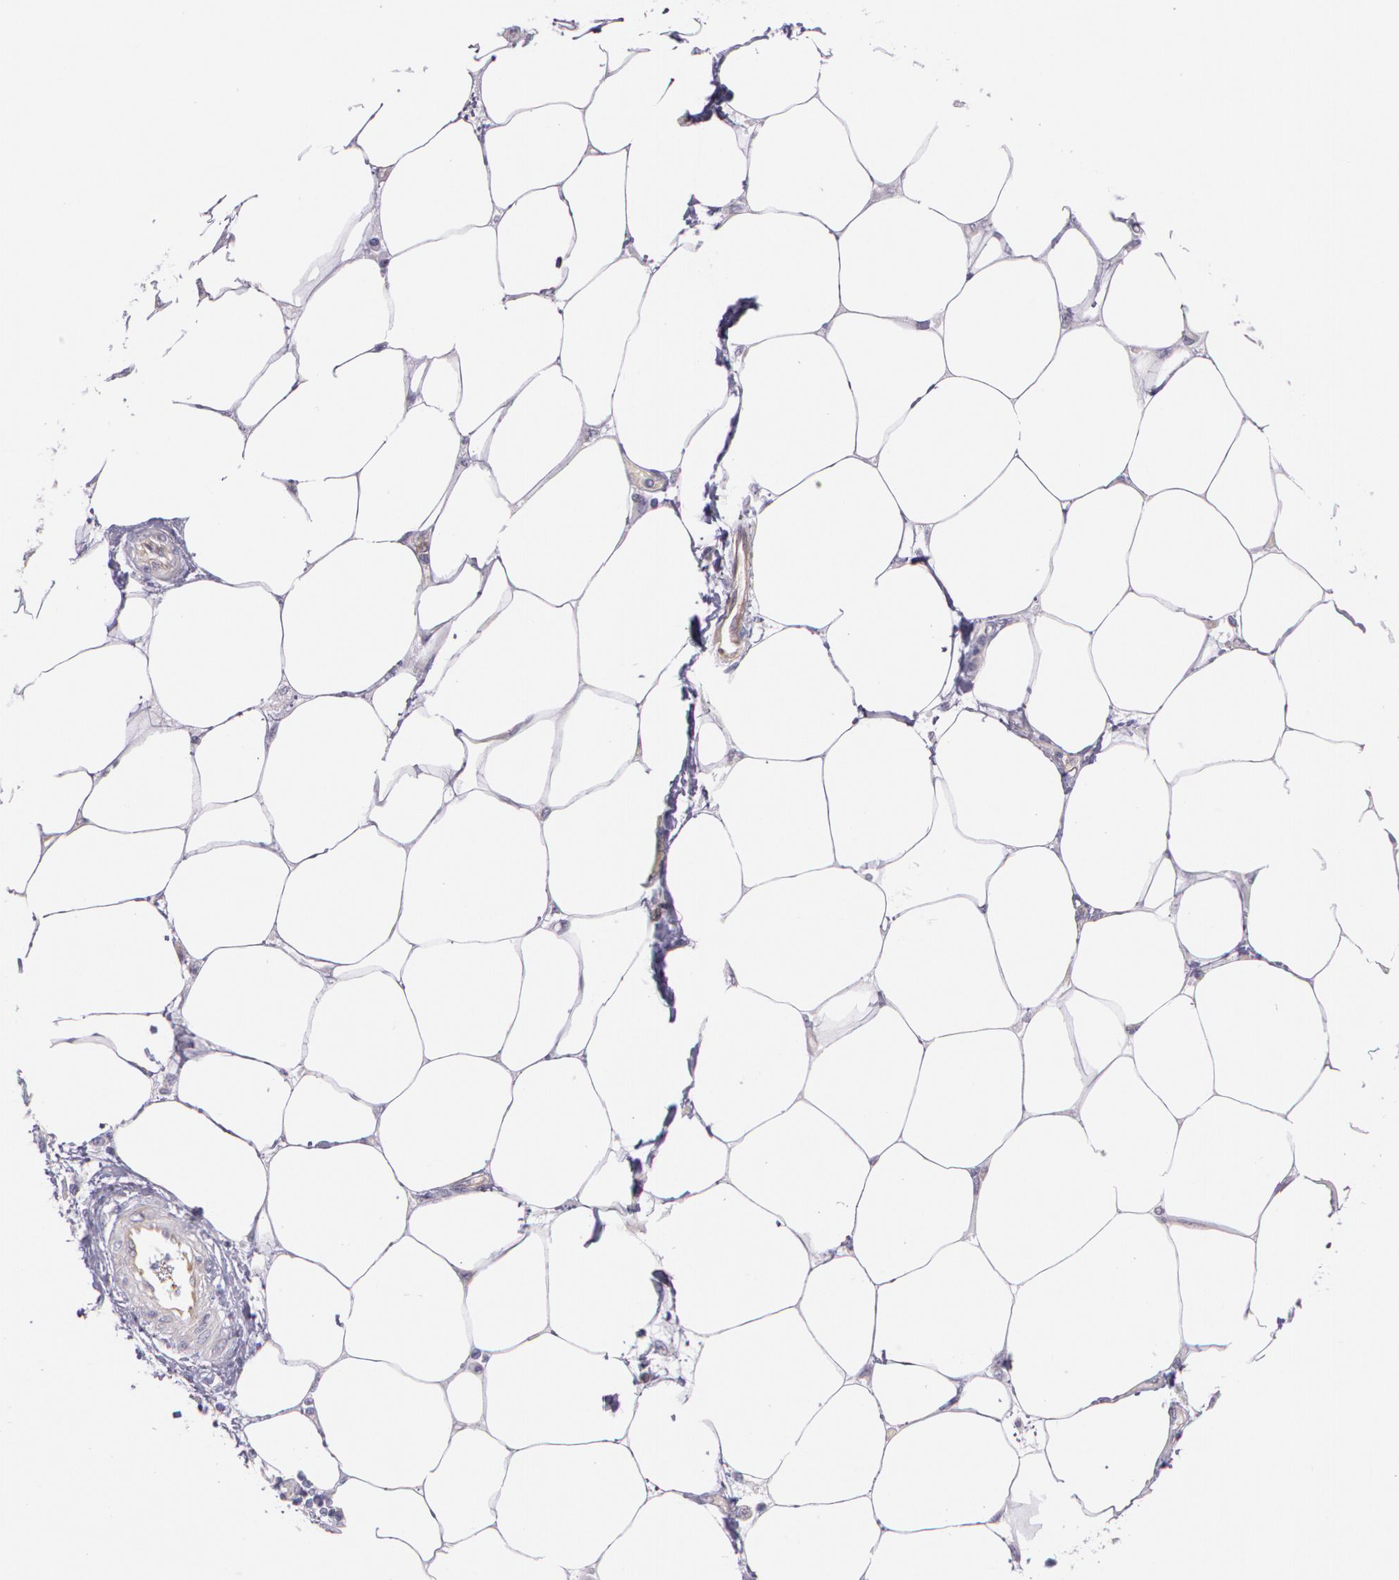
{"staining": {"intensity": "weak", "quantity": "25%-75%", "location": "cytoplasmic/membranous"}, "tissue": "pancreatic cancer", "cell_type": "Tumor cells", "image_type": "cancer", "snomed": [{"axis": "morphology", "description": "Adenocarcinoma, NOS"}, {"axis": "topography", "description": "Pancreas"}, {"axis": "topography", "description": "Stomach, upper"}], "caption": "The image reveals immunohistochemical staining of pancreatic cancer. There is weak cytoplasmic/membranous expression is appreciated in about 25%-75% of tumor cells.", "gene": "APP", "patient": {"sex": "male", "age": 77}}